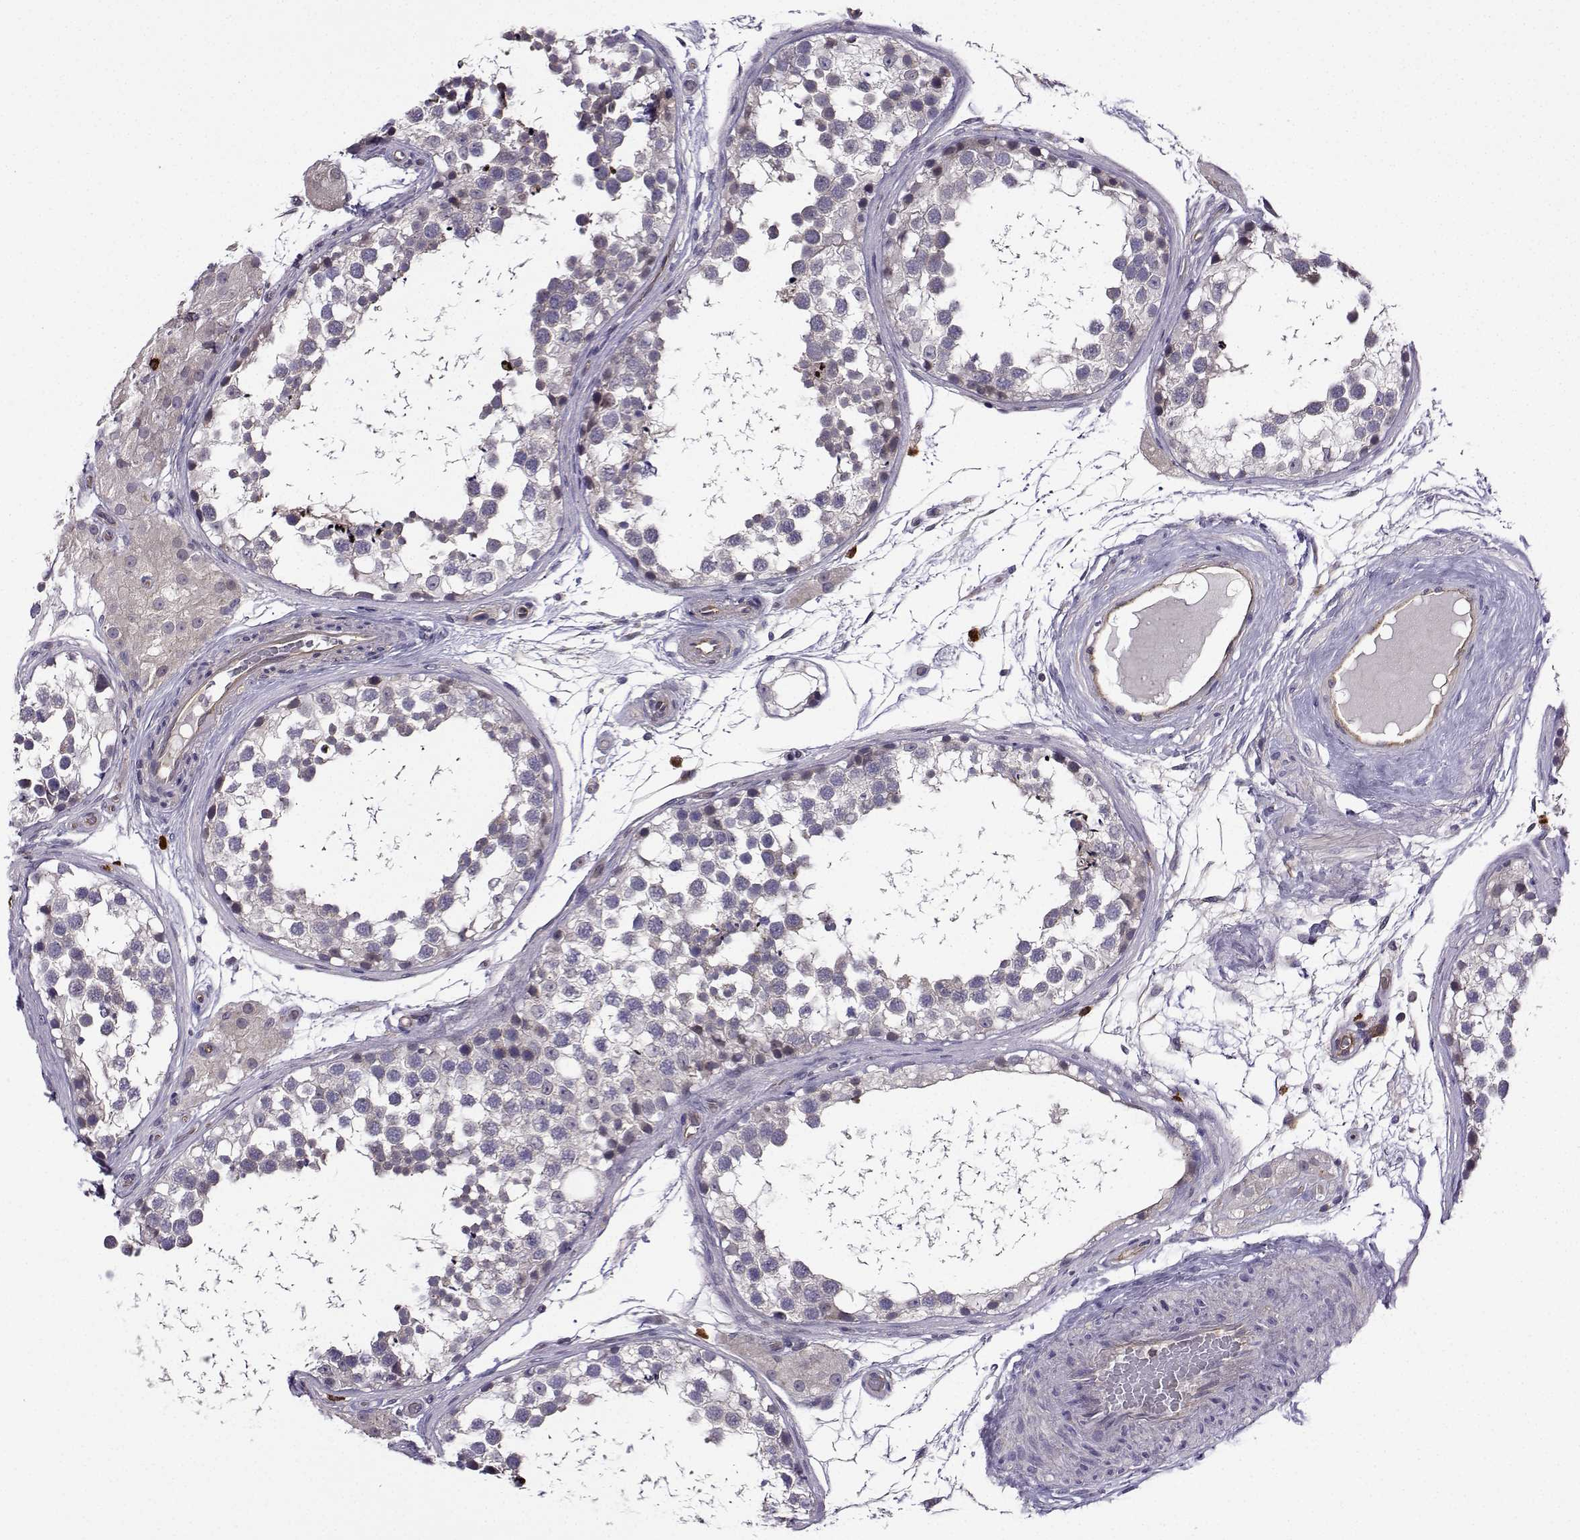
{"staining": {"intensity": "weak", "quantity": "<25%", "location": "cytoplasmic/membranous"}, "tissue": "testis", "cell_type": "Cells in seminiferous ducts", "image_type": "normal", "snomed": [{"axis": "morphology", "description": "Normal tissue, NOS"}, {"axis": "morphology", "description": "Seminoma, NOS"}, {"axis": "topography", "description": "Testis"}], "caption": "This is a micrograph of IHC staining of benign testis, which shows no expression in cells in seminiferous ducts.", "gene": "ITGB8", "patient": {"sex": "male", "age": 65}}